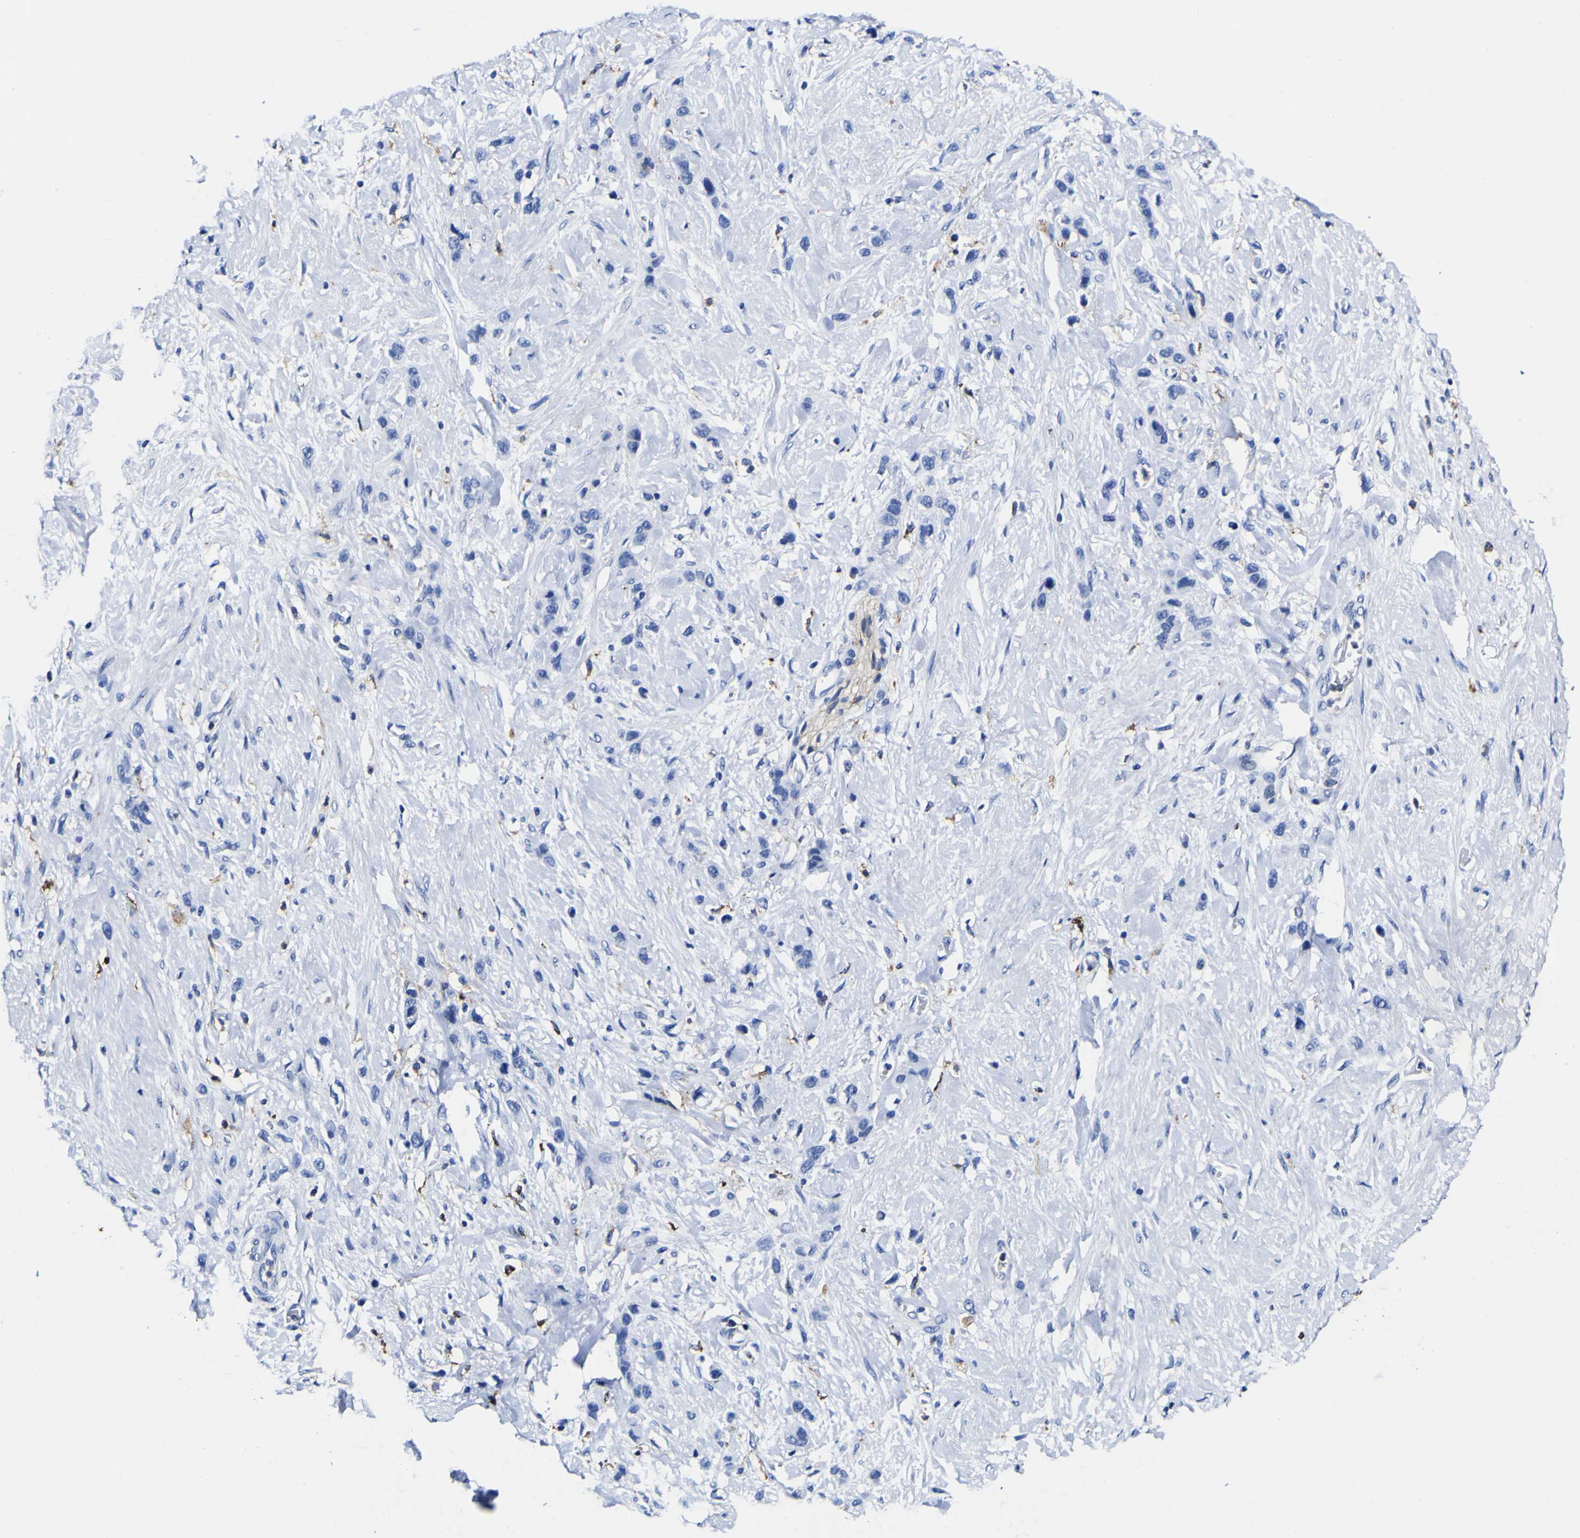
{"staining": {"intensity": "negative", "quantity": "none", "location": "none"}, "tissue": "stomach cancer", "cell_type": "Tumor cells", "image_type": "cancer", "snomed": [{"axis": "morphology", "description": "Adenocarcinoma, NOS"}, {"axis": "morphology", "description": "Adenocarcinoma, High grade"}, {"axis": "topography", "description": "Stomach, upper"}, {"axis": "topography", "description": "Stomach, lower"}], "caption": "DAB (3,3'-diaminobenzidine) immunohistochemical staining of human high-grade adenocarcinoma (stomach) exhibits no significant expression in tumor cells. Brightfield microscopy of IHC stained with DAB (3,3'-diaminobenzidine) (brown) and hematoxylin (blue), captured at high magnification.", "gene": "HLA-DQA1", "patient": {"sex": "female", "age": 65}}